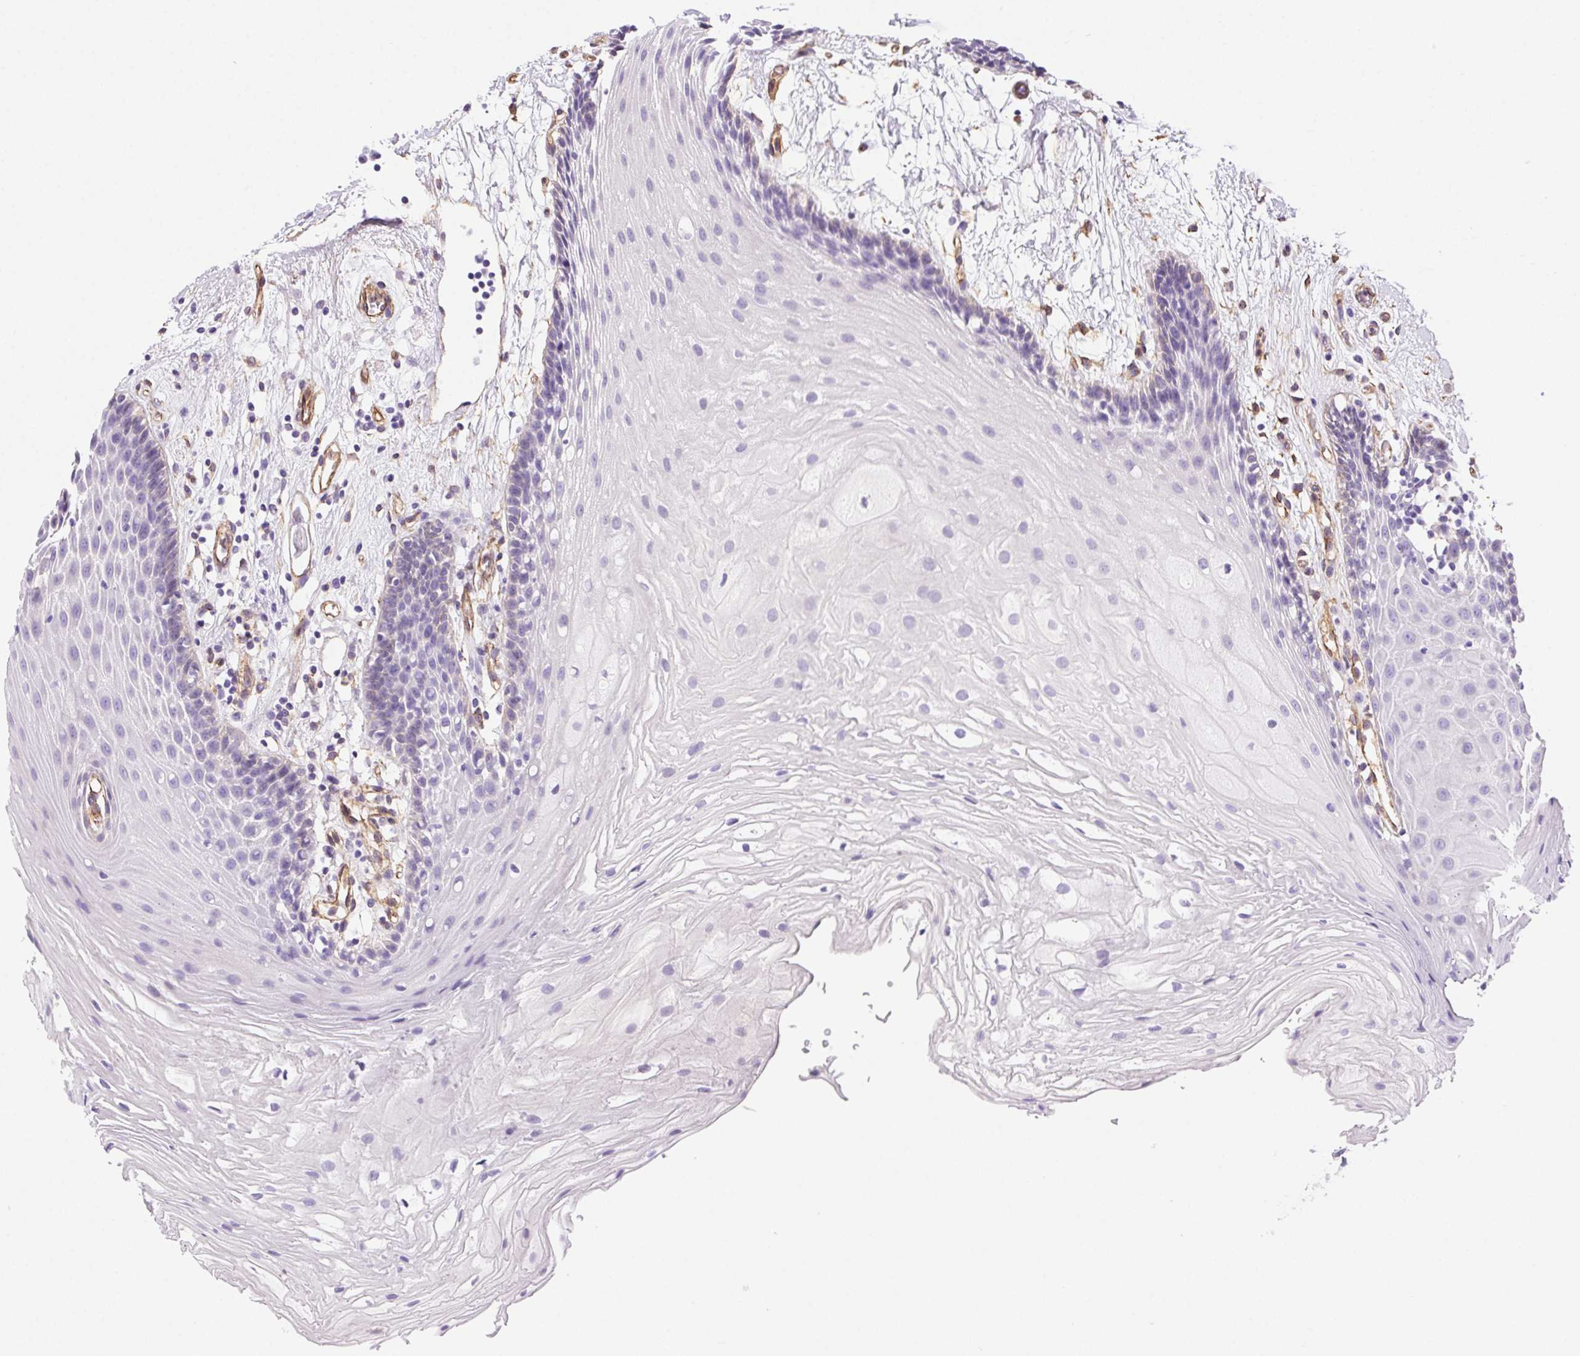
{"staining": {"intensity": "weak", "quantity": "<25%", "location": "cytoplasmic/membranous"}, "tissue": "oral mucosa", "cell_type": "Squamous epithelial cells", "image_type": "normal", "snomed": [{"axis": "morphology", "description": "Normal tissue, NOS"}, {"axis": "morphology", "description": "Squamous cell carcinoma, NOS"}, {"axis": "topography", "description": "Oral tissue"}, {"axis": "topography", "description": "Tounge, NOS"}, {"axis": "topography", "description": "Head-Neck"}], "caption": "An immunohistochemistry histopathology image of normal oral mucosa is shown. There is no staining in squamous epithelial cells of oral mucosa. (DAB (3,3'-diaminobenzidine) IHC, high magnification).", "gene": "SHCBP1L", "patient": {"sex": "male", "age": 62}}